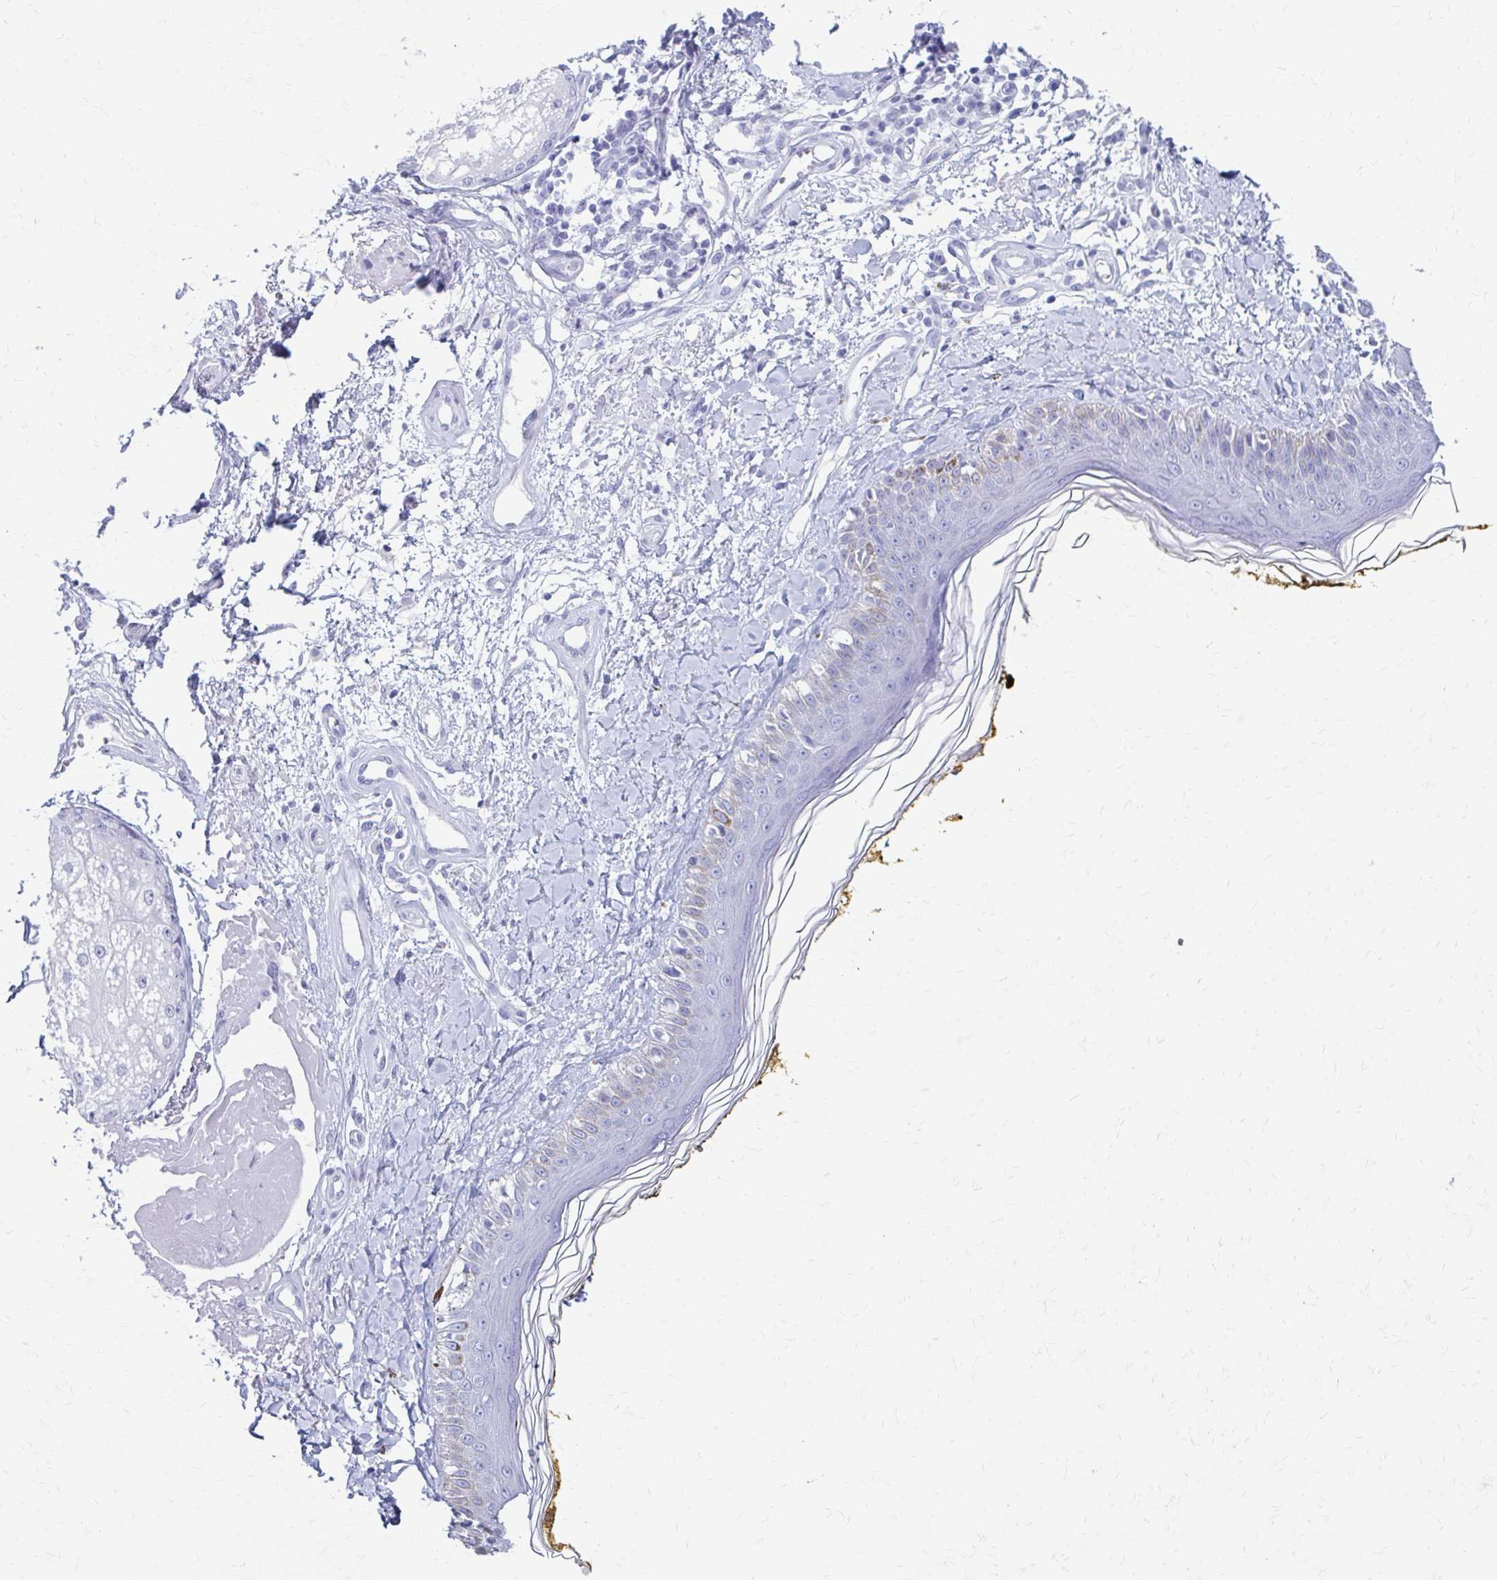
{"staining": {"intensity": "negative", "quantity": "none", "location": "none"}, "tissue": "skin", "cell_type": "Fibroblasts", "image_type": "normal", "snomed": [{"axis": "morphology", "description": "Normal tissue, NOS"}, {"axis": "topography", "description": "Skin"}], "caption": "This is an IHC micrograph of unremarkable human skin. There is no expression in fibroblasts.", "gene": "CELF5", "patient": {"sex": "male", "age": 76}}